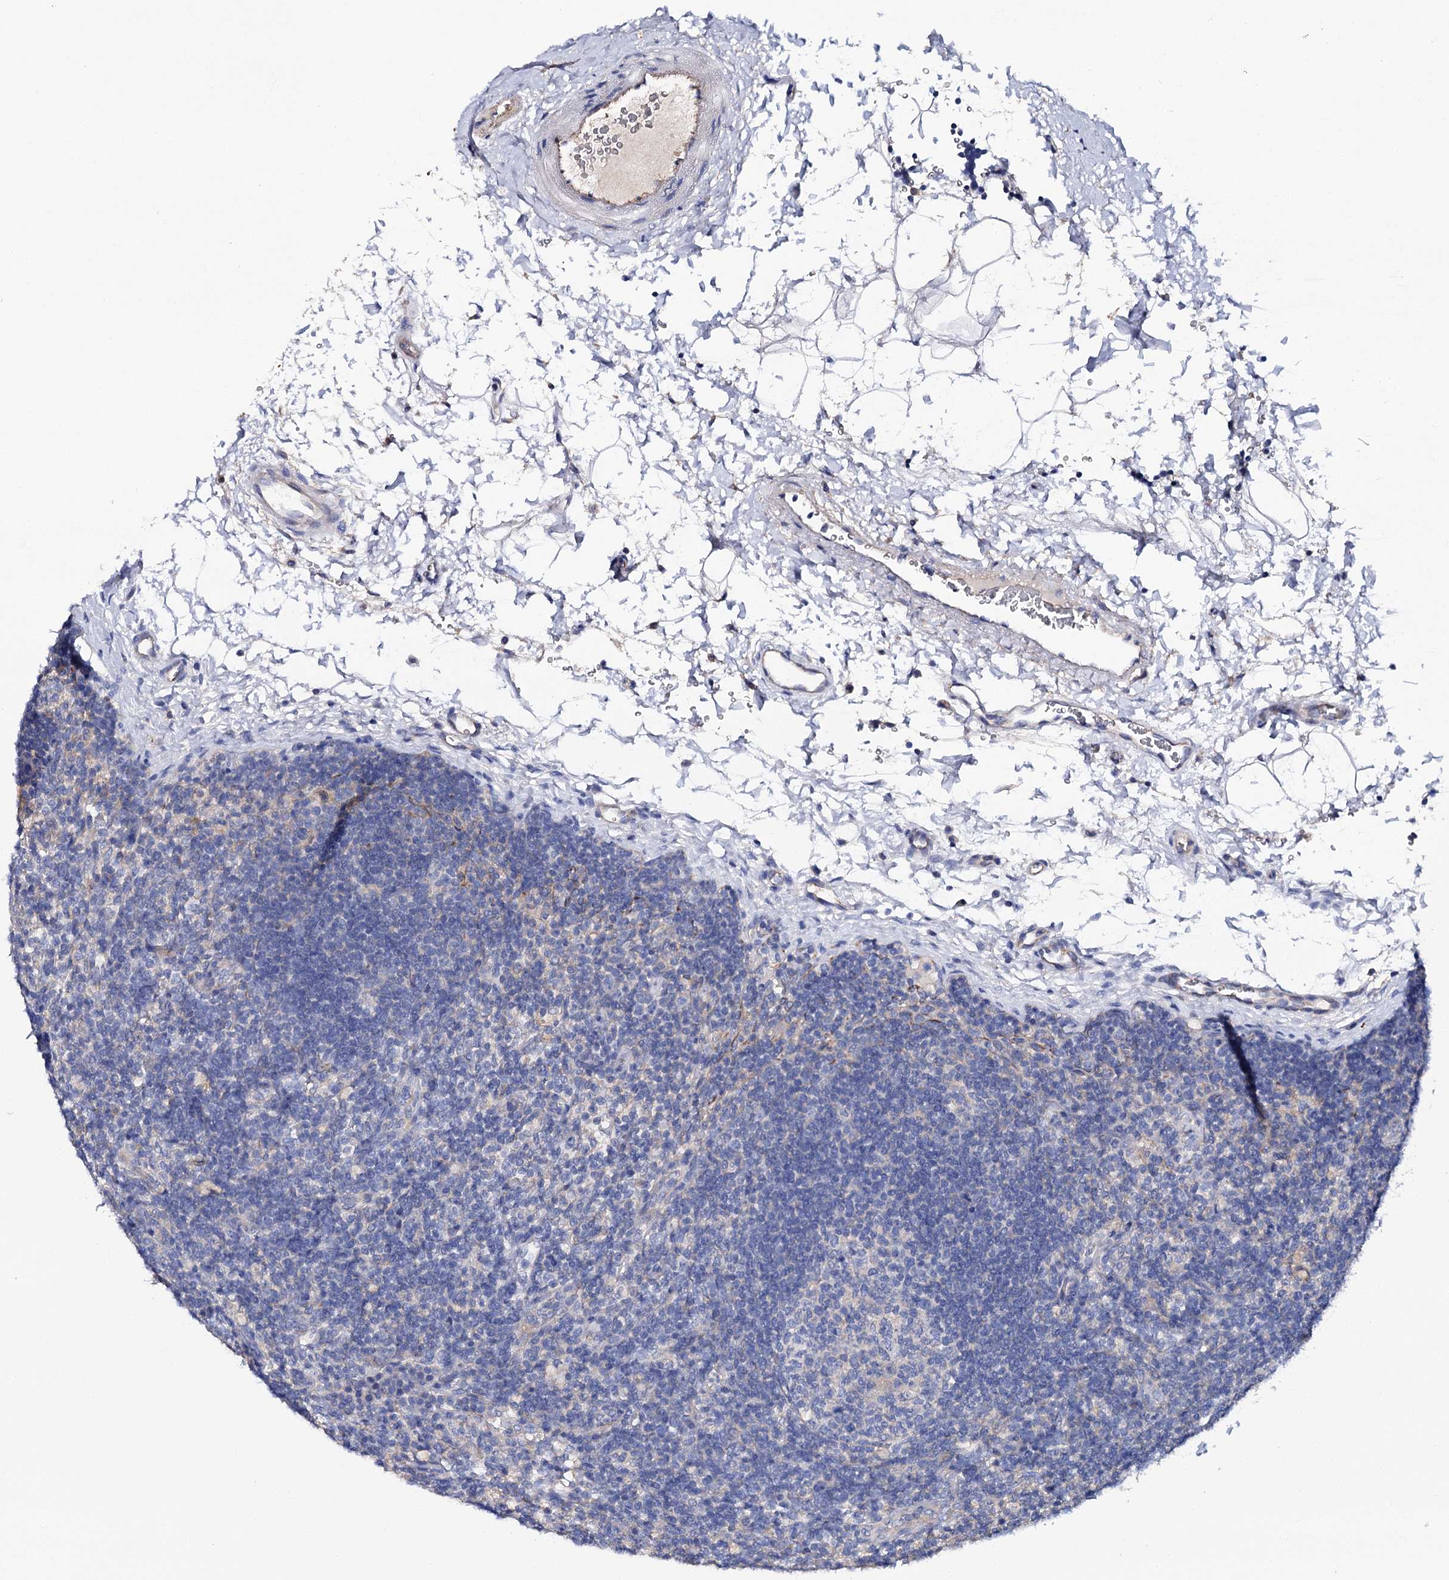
{"staining": {"intensity": "negative", "quantity": "none", "location": "none"}, "tissue": "lymph node", "cell_type": "Germinal center cells", "image_type": "normal", "snomed": [{"axis": "morphology", "description": "Normal tissue, NOS"}, {"axis": "topography", "description": "Lymph node"}], "caption": "Immunohistochemistry (IHC) of normal lymph node shows no staining in germinal center cells. The staining is performed using DAB (3,3'-diaminobenzidine) brown chromogen with nuclei counter-stained in using hematoxylin.", "gene": "EPYC", "patient": {"sex": "female", "age": 22}}